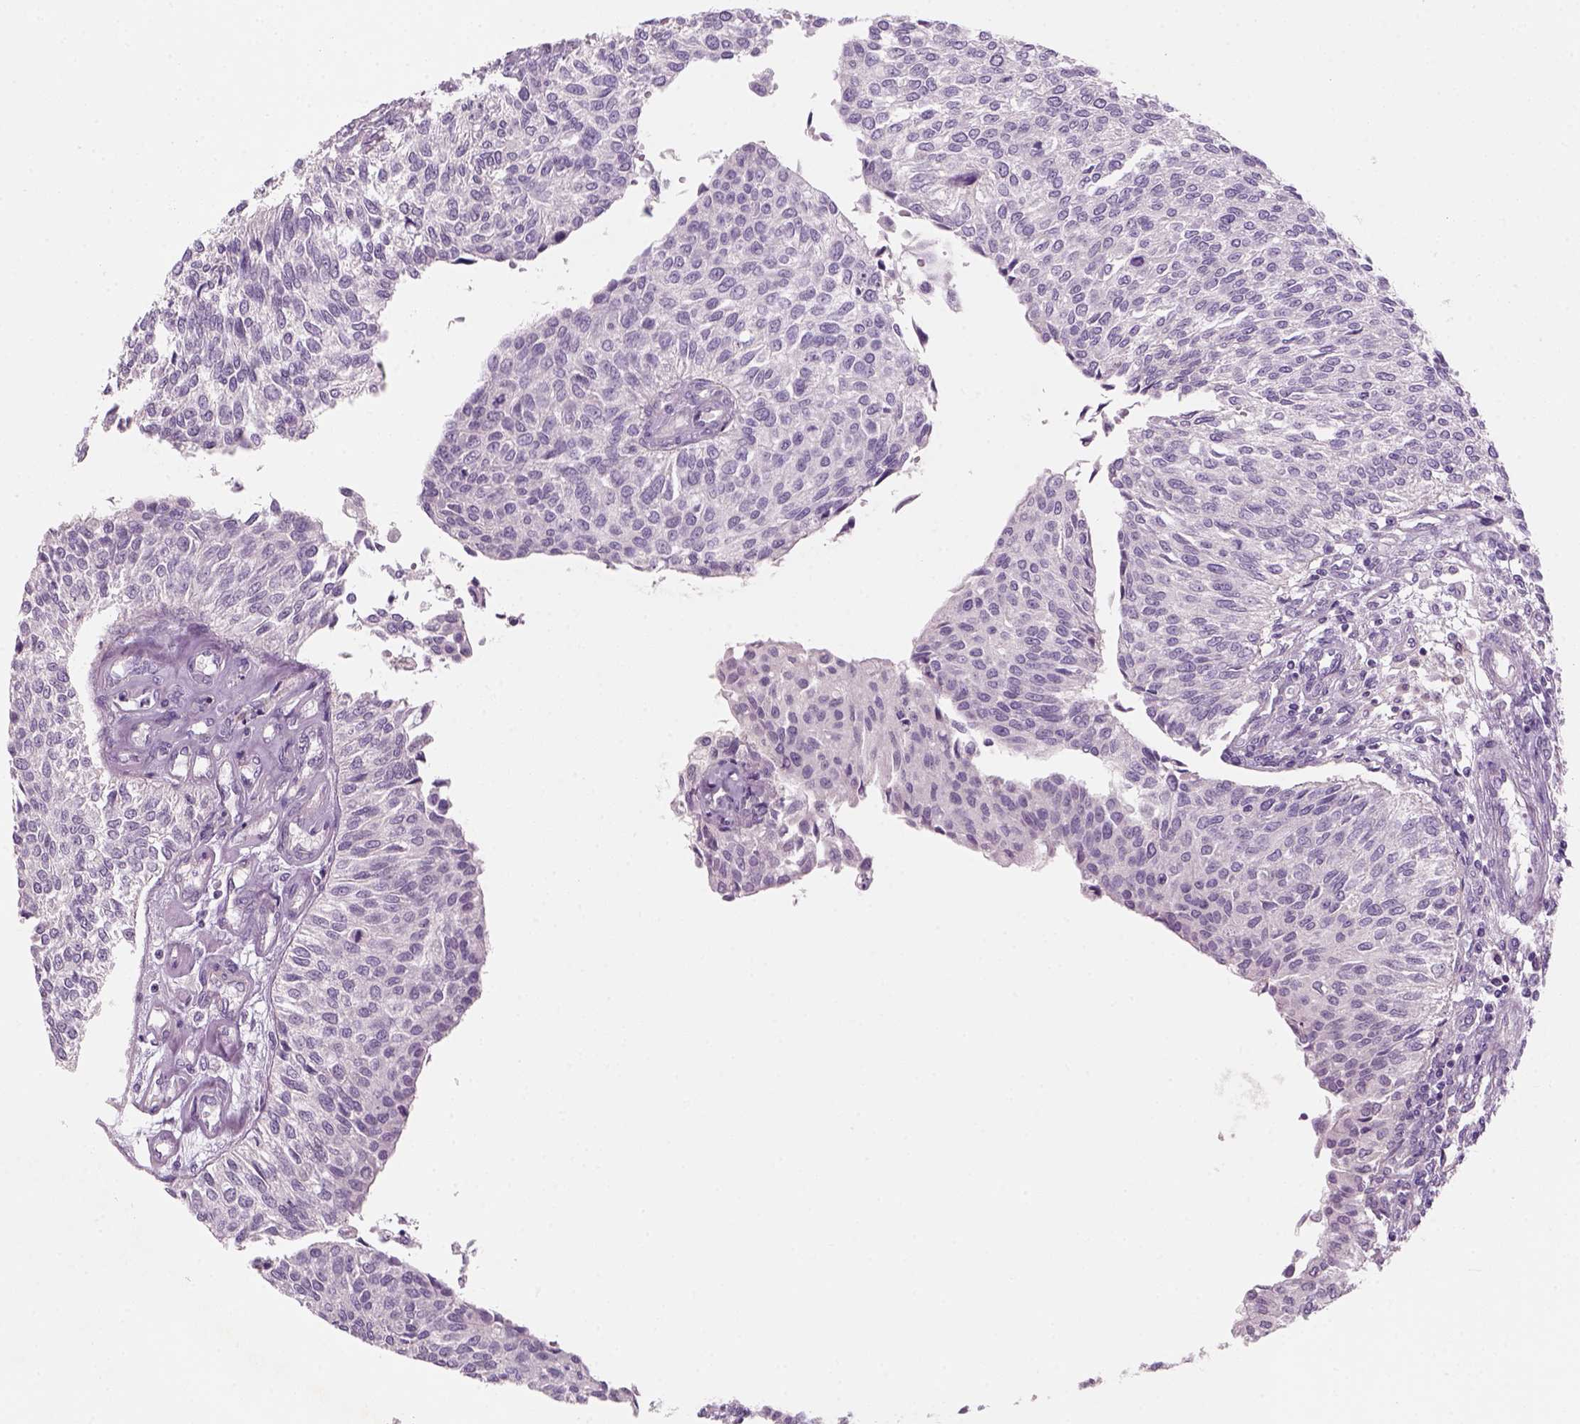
{"staining": {"intensity": "negative", "quantity": "none", "location": "none"}, "tissue": "urothelial cancer", "cell_type": "Tumor cells", "image_type": "cancer", "snomed": [{"axis": "morphology", "description": "Urothelial carcinoma, NOS"}, {"axis": "topography", "description": "Urinary bladder"}], "caption": "This is an IHC image of human transitional cell carcinoma. There is no positivity in tumor cells.", "gene": "KRT25", "patient": {"sex": "male", "age": 55}}